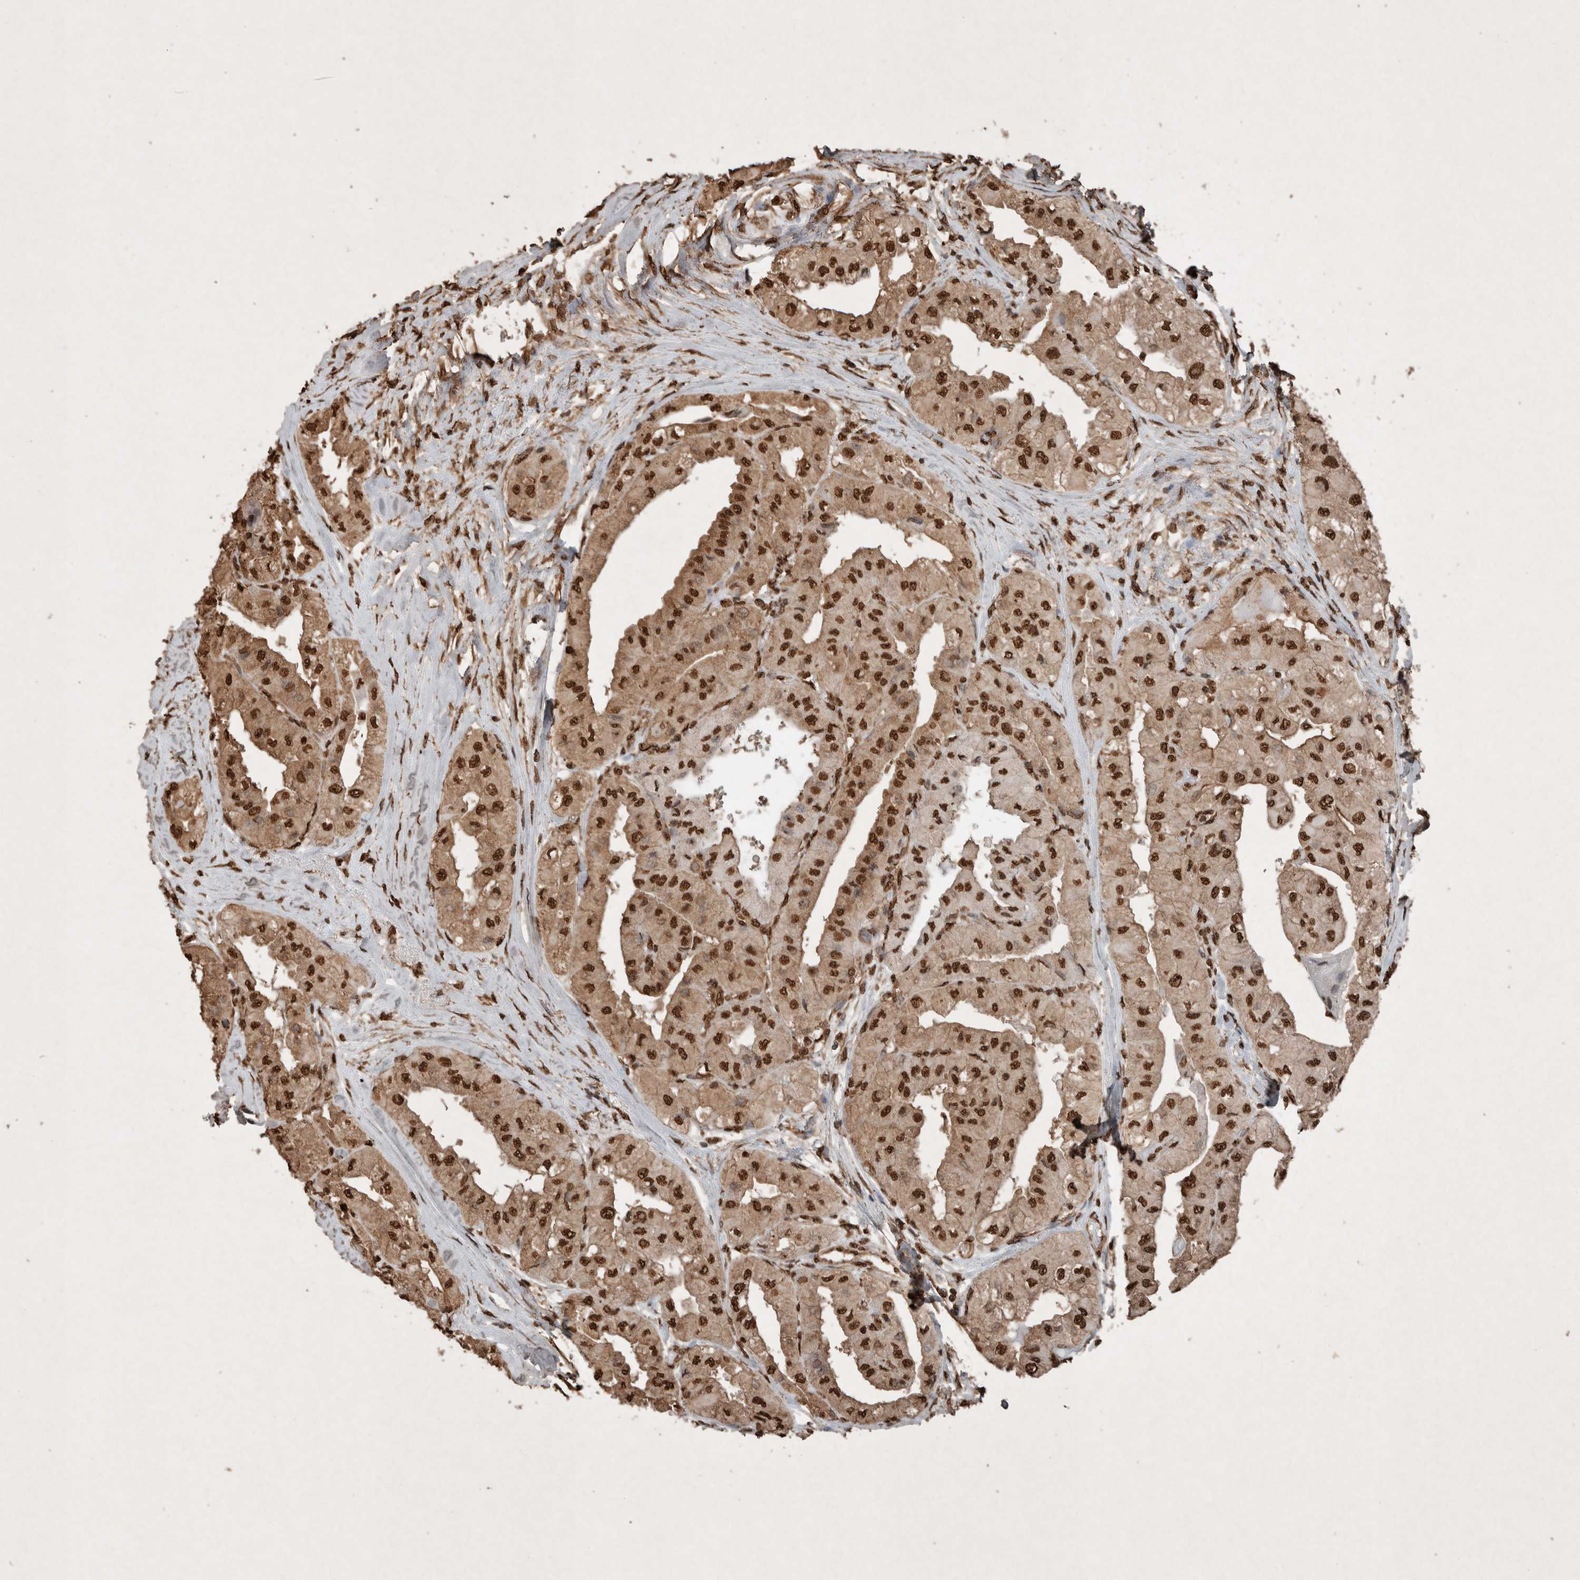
{"staining": {"intensity": "strong", "quantity": ">75%", "location": "cytoplasmic/membranous,nuclear"}, "tissue": "thyroid cancer", "cell_type": "Tumor cells", "image_type": "cancer", "snomed": [{"axis": "morphology", "description": "Papillary adenocarcinoma, NOS"}, {"axis": "topography", "description": "Thyroid gland"}], "caption": "Human thyroid papillary adenocarcinoma stained for a protein (brown) displays strong cytoplasmic/membranous and nuclear positive expression in about >75% of tumor cells.", "gene": "FSTL3", "patient": {"sex": "female", "age": 59}}